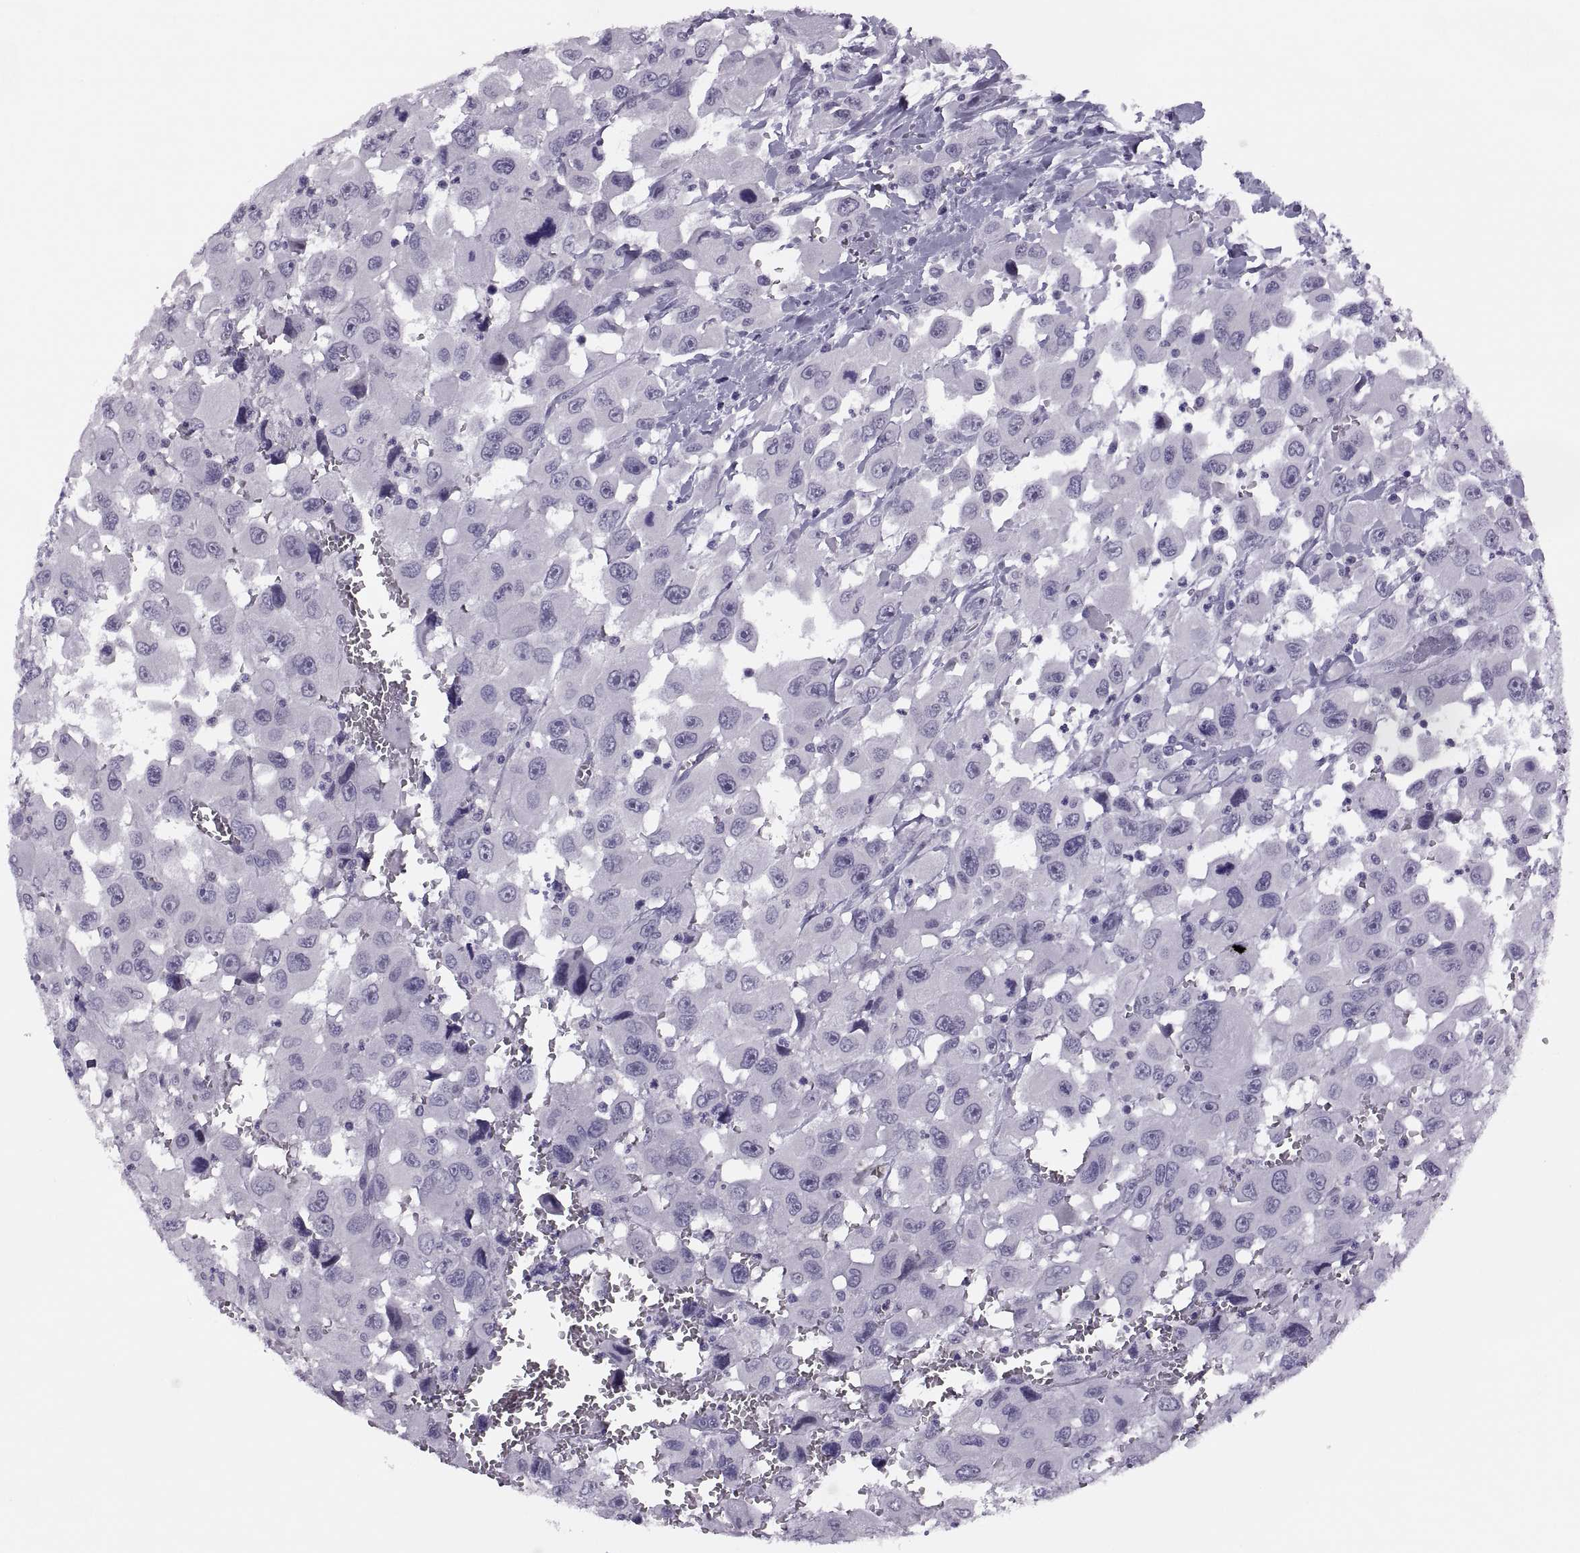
{"staining": {"intensity": "negative", "quantity": "none", "location": "none"}, "tissue": "head and neck cancer", "cell_type": "Tumor cells", "image_type": "cancer", "snomed": [{"axis": "morphology", "description": "Squamous cell carcinoma, NOS"}, {"axis": "morphology", "description": "Squamous cell carcinoma, metastatic, NOS"}, {"axis": "topography", "description": "Oral tissue"}, {"axis": "topography", "description": "Head-Neck"}], "caption": "This is an immunohistochemistry histopathology image of human head and neck cancer (metastatic squamous cell carcinoma). There is no staining in tumor cells.", "gene": "SYNGR4", "patient": {"sex": "female", "age": 85}}